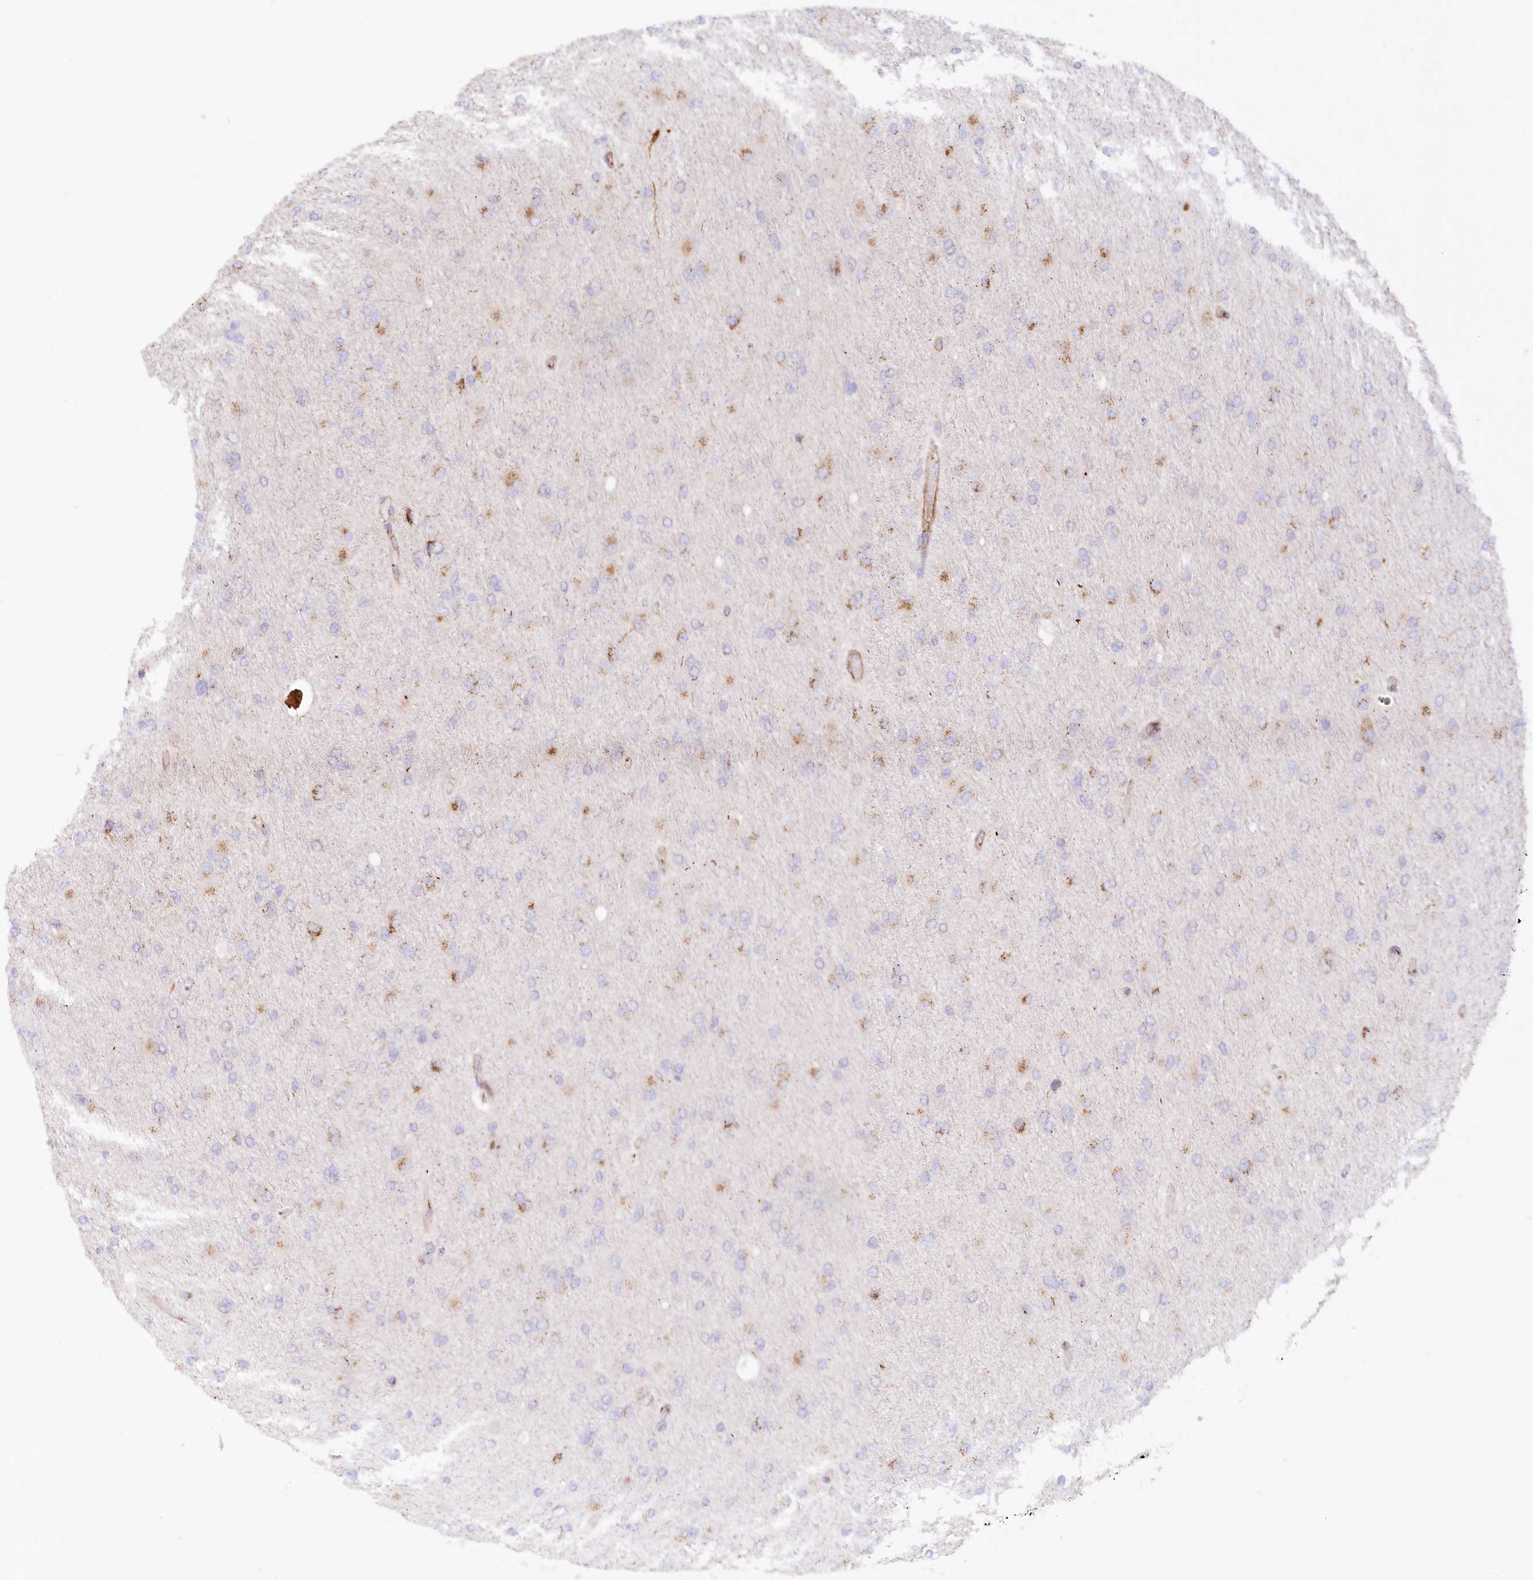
{"staining": {"intensity": "moderate", "quantity": "<25%", "location": "cytoplasmic/membranous"}, "tissue": "glioma", "cell_type": "Tumor cells", "image_type": "cancer", "snomed": [{"axis": "morphology", "description": "Glioma, malignant, High grade"}, {"axis": "topography", "description": "Cerebral cortex"}], "caption": "Brown immunohistochemical staining in human malignant glioma (high-grade) displays moderate cytoplasmic/membranous staining in about <25% of tumor cells.", "gene": "ABRAXAS2", "patient": {"sex": "female", "age": 36}}